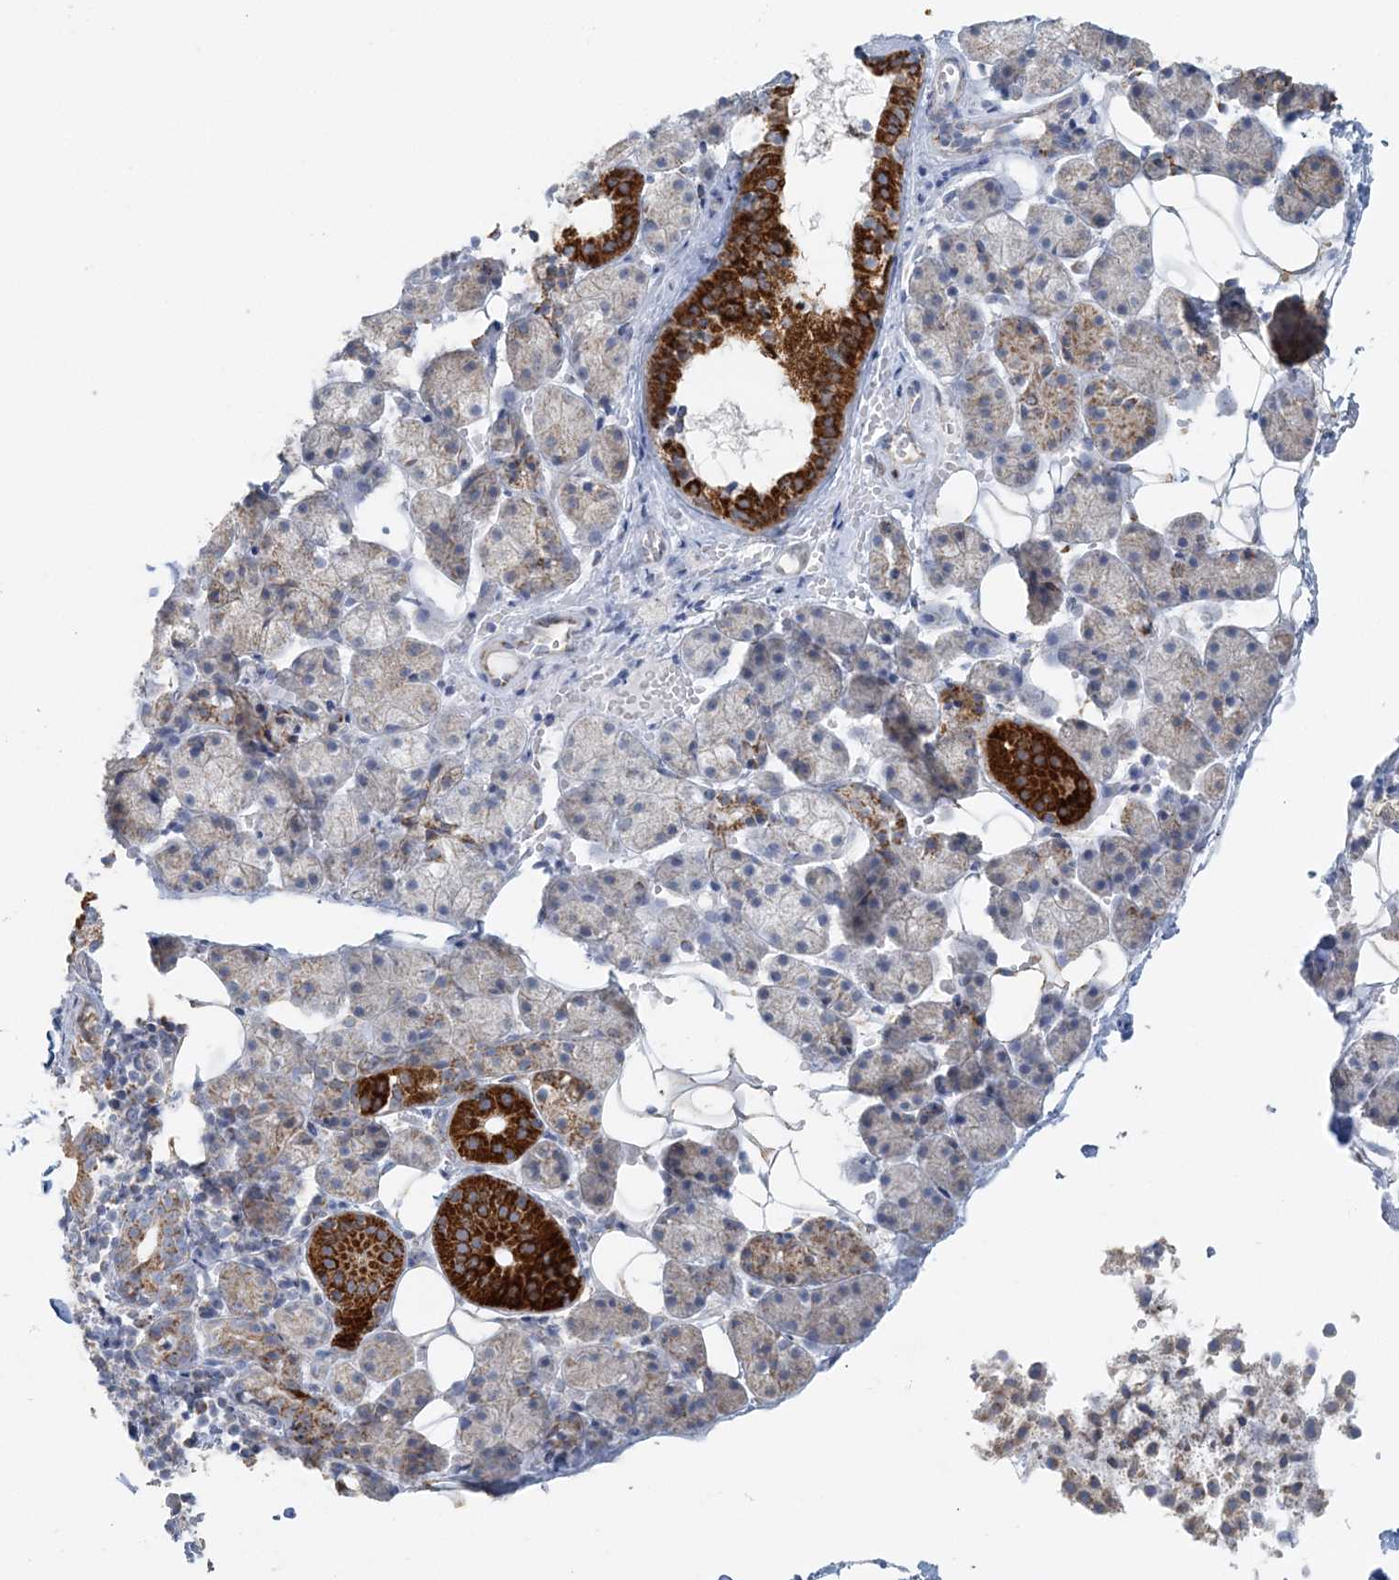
{"staining": {"intensity": "strong", "quantity": "<25%", "location": "cytoplasmic/membranous"}, "tissue": "salivary gland", "cell_type": "Glandular cells", "image_type": "normal", "snomed": [{"axis": "morphology", "description": "Normal tissue, NOS"}, {"axis": "topography", "description": "Salivary gland"}], "caption": "Salivary gland stained with DAB immunohistochemistry demonstrates medium levels of strong cytoplasmic/membranous positivity in about <25% of glandular cells. (DAB IHC with brightfield microscopy, high magnification).", "gene": "PCCB", "patient": {"sex": "female", "age": 33}}